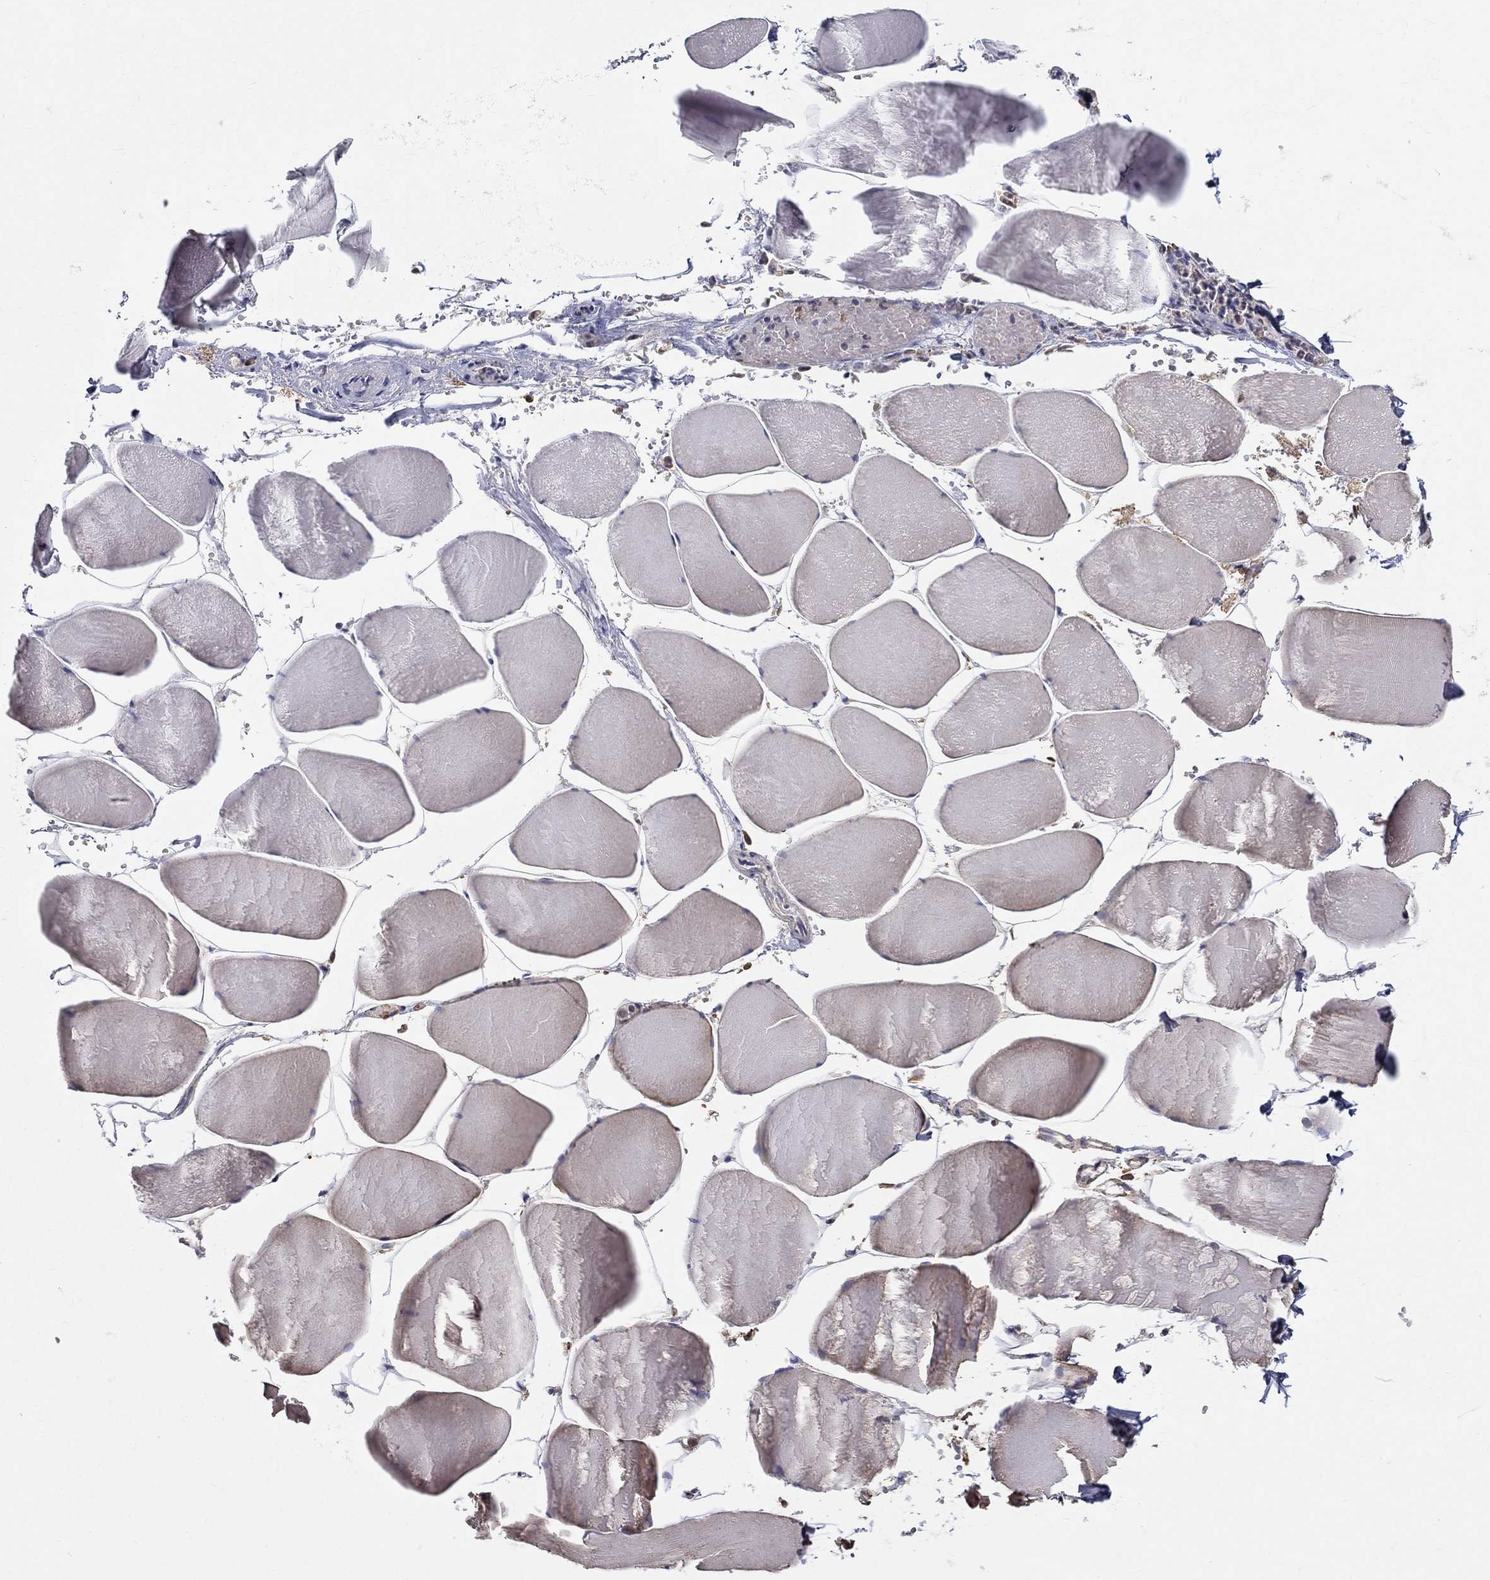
{"staining": {"intensity": "negative", "quantity": "none", "location": "none"}, "tissue": "skeletal muscle", "cell_type": "Myocytes", "image_type": "normal", "snomed": [{"axis": "morphology", "description": "Normal tissue, NOS"}, {"axis": "morphology", "description": "Malignant melanoma, Metastatic site"}, {"axis": "topography", "description": "Skeletal muscle"}], "caption": "Immunohistochemistry (IHC) of normal human skeletal muscle shows no positivity in myocytes.", "gene": "PRDX4", "patient": {"sex": "male", "age": 50}}